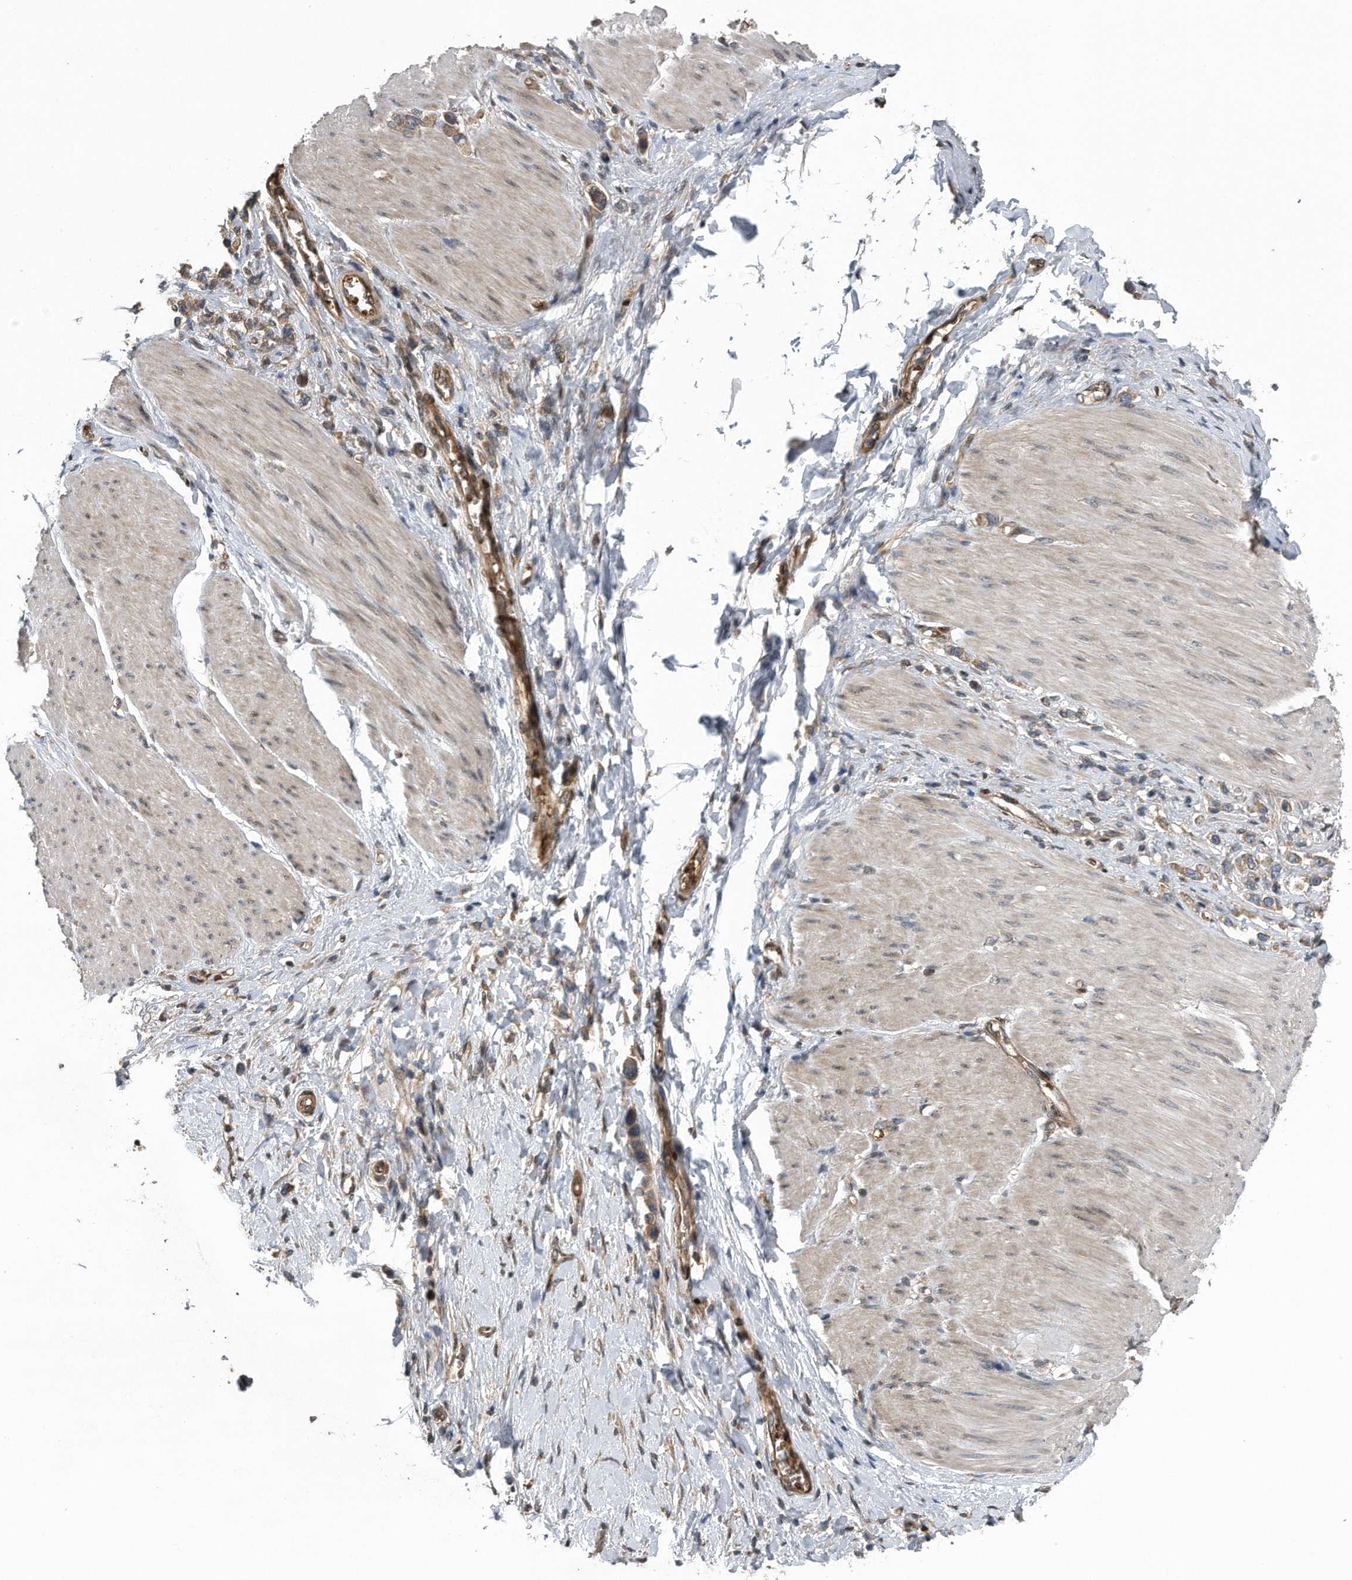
{"staining": {"intensity": "moderate", "quantity": ">75%", "location": "cytoplasmic/membranous"}, "tissue": "stomach cancer", "cell_type": "Tumor cells", "image_type": "cancer", "snomed": [{"axis": "morphology", "description": "Adenocarcinoma, NOS"}, {"axis": "topography", "description": "Stomach"}], "caption": "IHC (DAB) staining of stomach cancer (adenocarcinoma) shows moderate cytoplasmic/membranous protein positivity in approximately >75% of tumor cells. The protein is shown in brown color, while the nuclei are stained blue.", "gene": "ZNF79", "patient": {"sex": "female", "age": 65}}